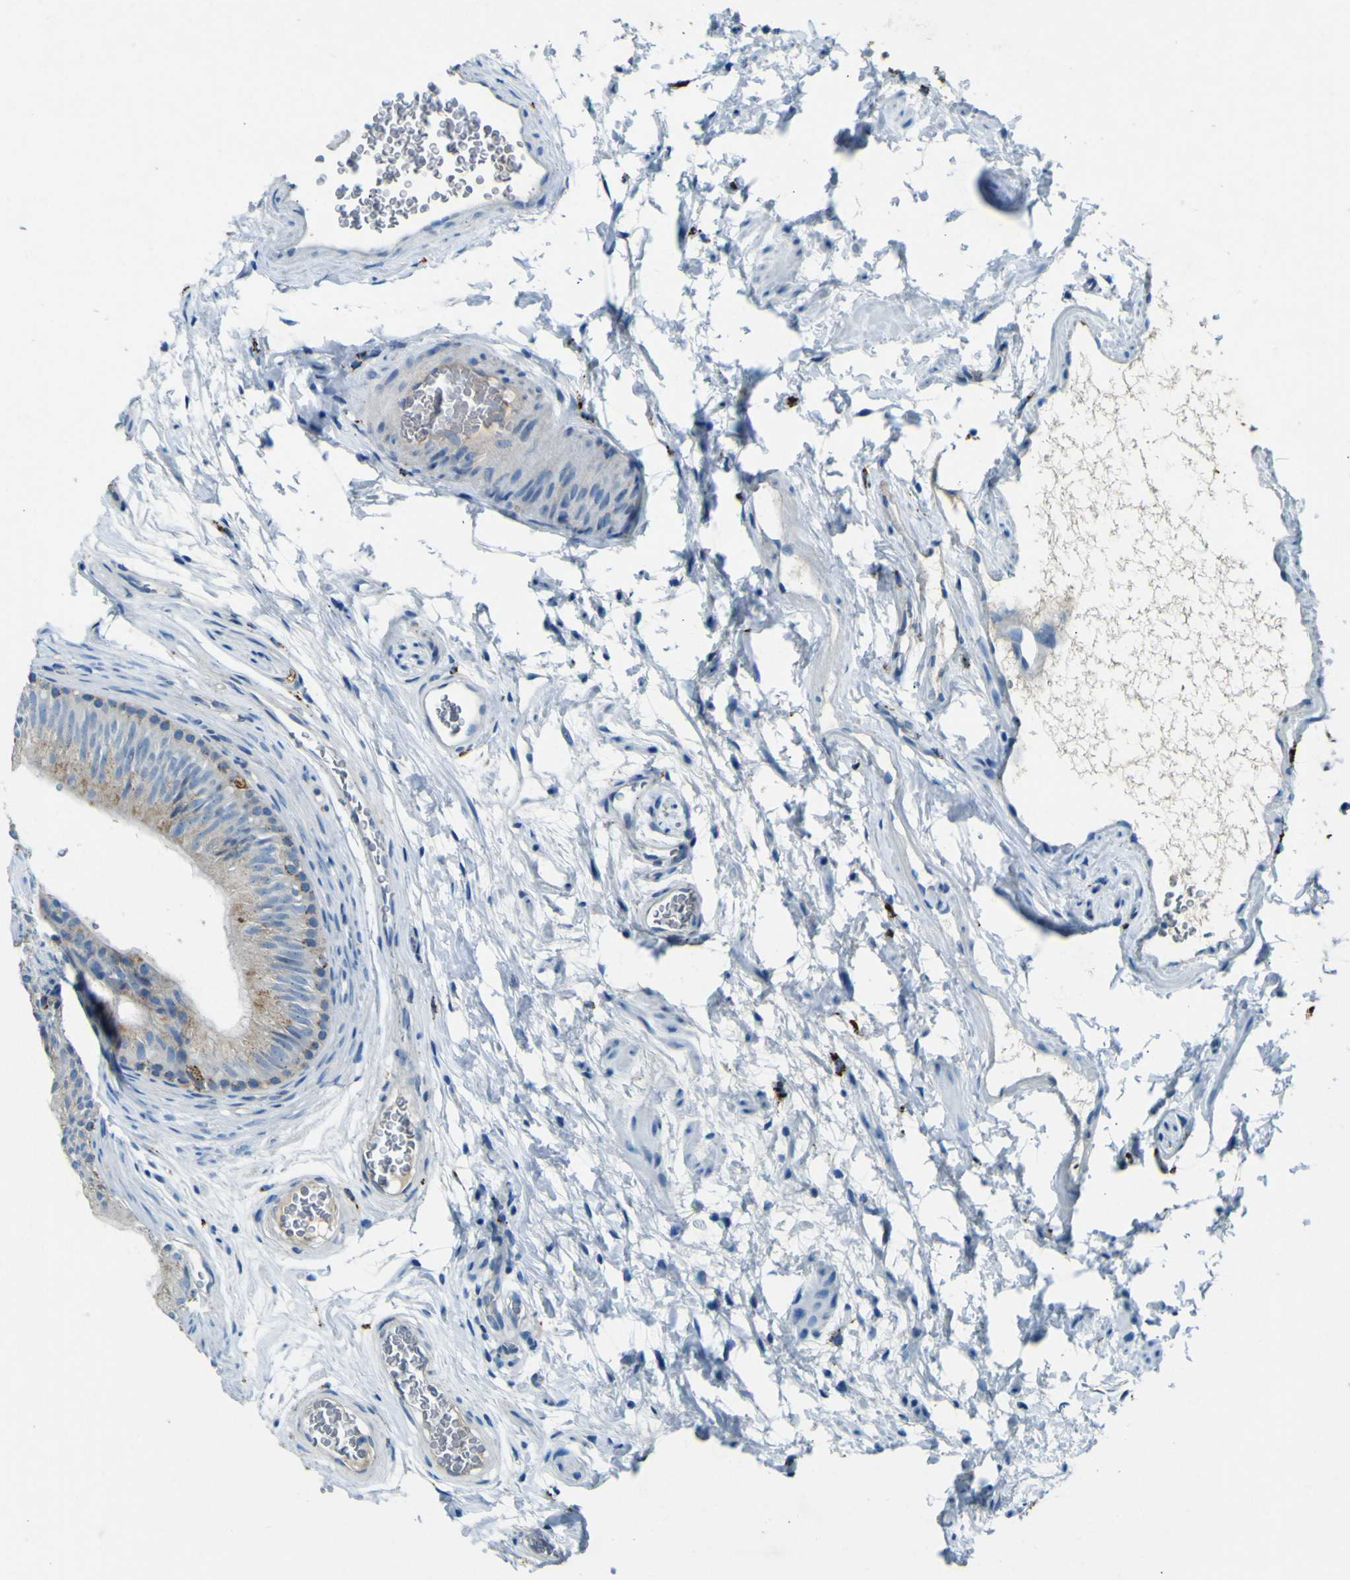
{"staining": {"intensity": "strong", "quantity": ">75%", "location": "cytoplasmic/membranous"}, "tissue": "epididymis", "cell_type": "Glandular cells", "image_type": "normal", "snomed": [{"axis": "morphology", "description": "Normal tissue, NOS"}, {"axis": "topography", "description": "Epididymis"}], "caption": "An image of human epididymis stained for a protein demonstrates strong cytoplasmic/membranous brown staining in glandular cells.", "gene": "PDE9A", "patient": {"sex": "male", "age": 36}}